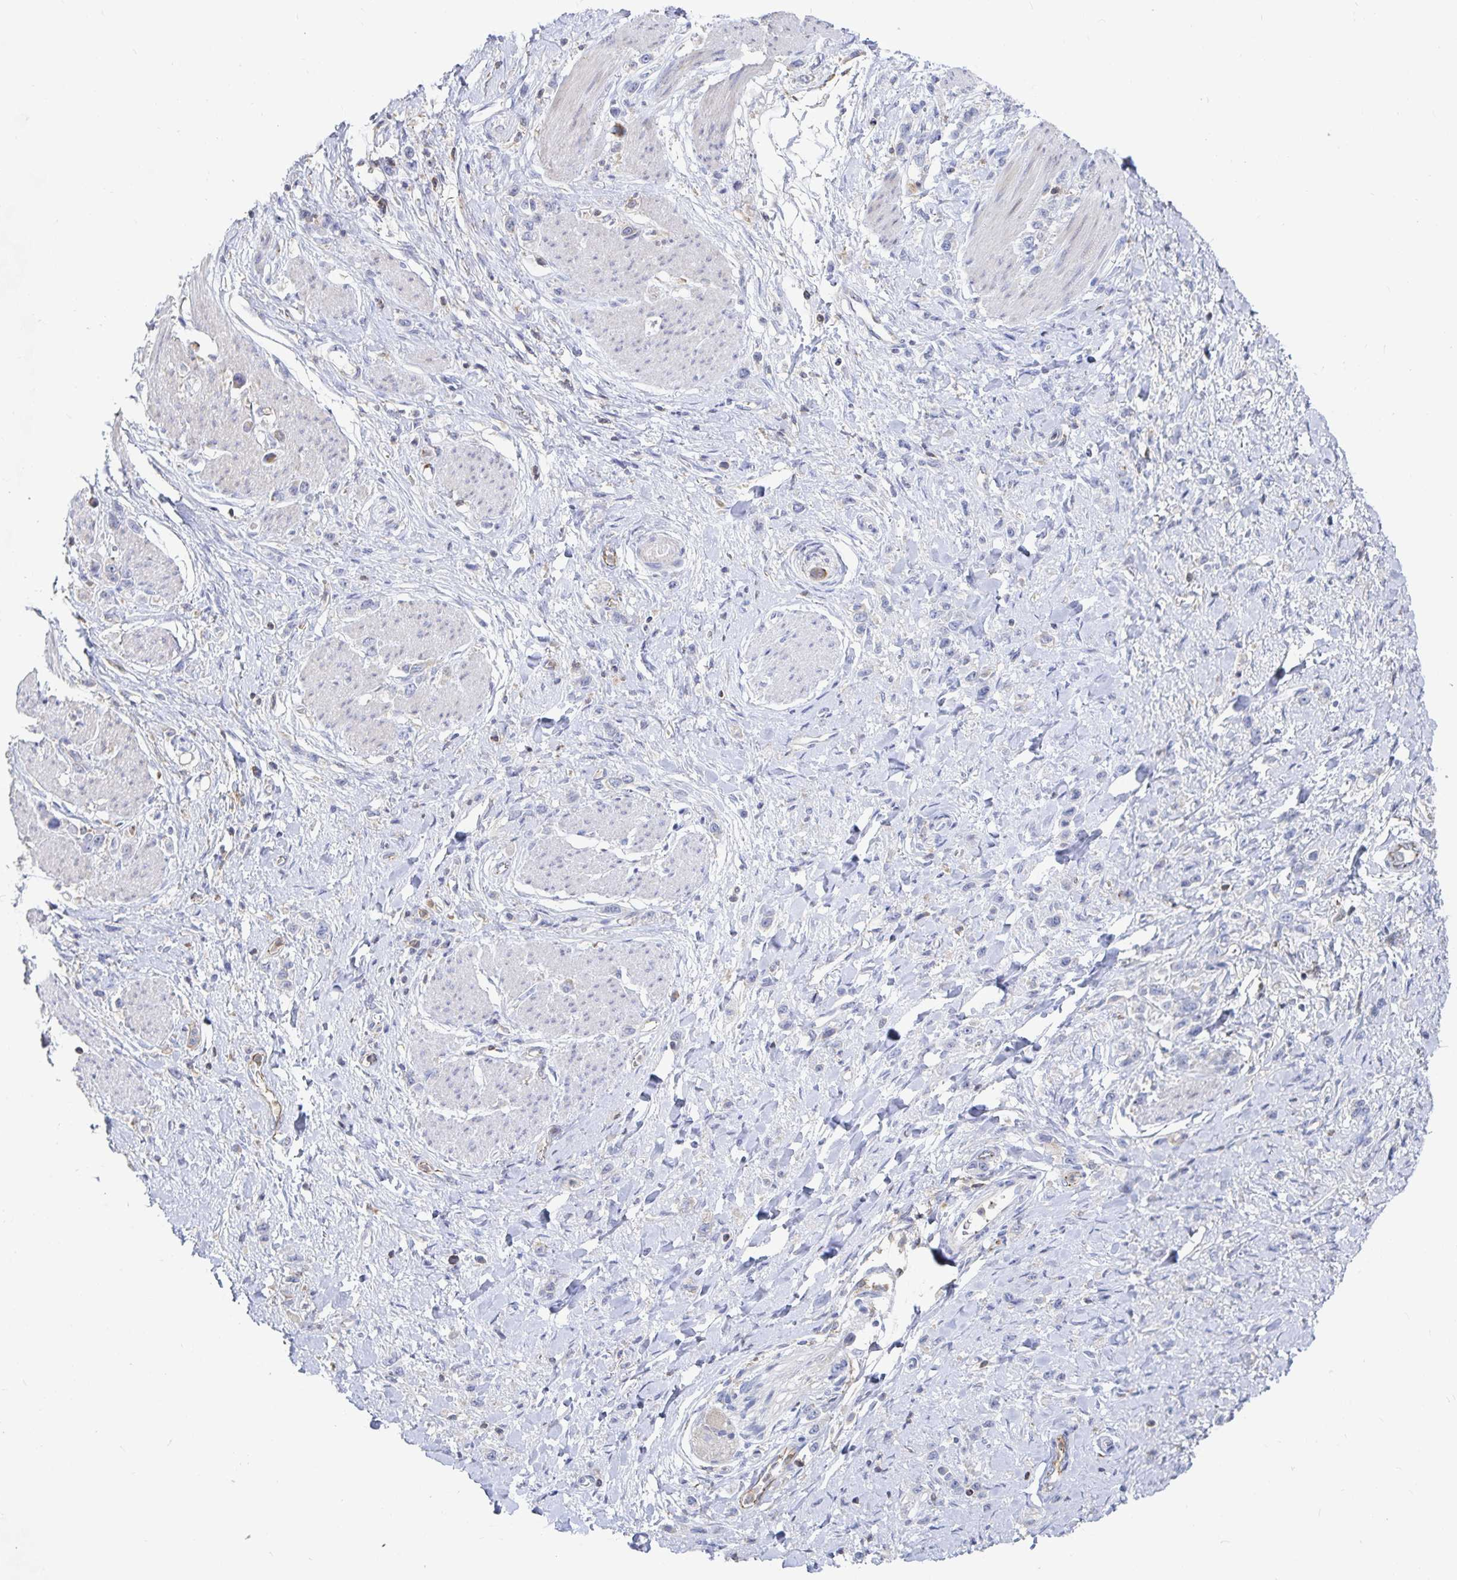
{"staining": {"intensity": "negative", "quantity": "none", "location": "none"}, "tissue": "stomach cancer", "cell_type": "Tumor cells", "image_type": "cancer", "snomed": [{"axis": "morphology", "description": "Adenocarcinoma, NOS"}, {"axis": "topography", "description": "Stomach"}], "caption": "Image shows no significant protein expression in tumor cells of stomach cancer (adenocarcinoma). Nuclei are stained in blue.", "gene": "PIK3CD", "patient": {"sex": "female", "age": 65}}